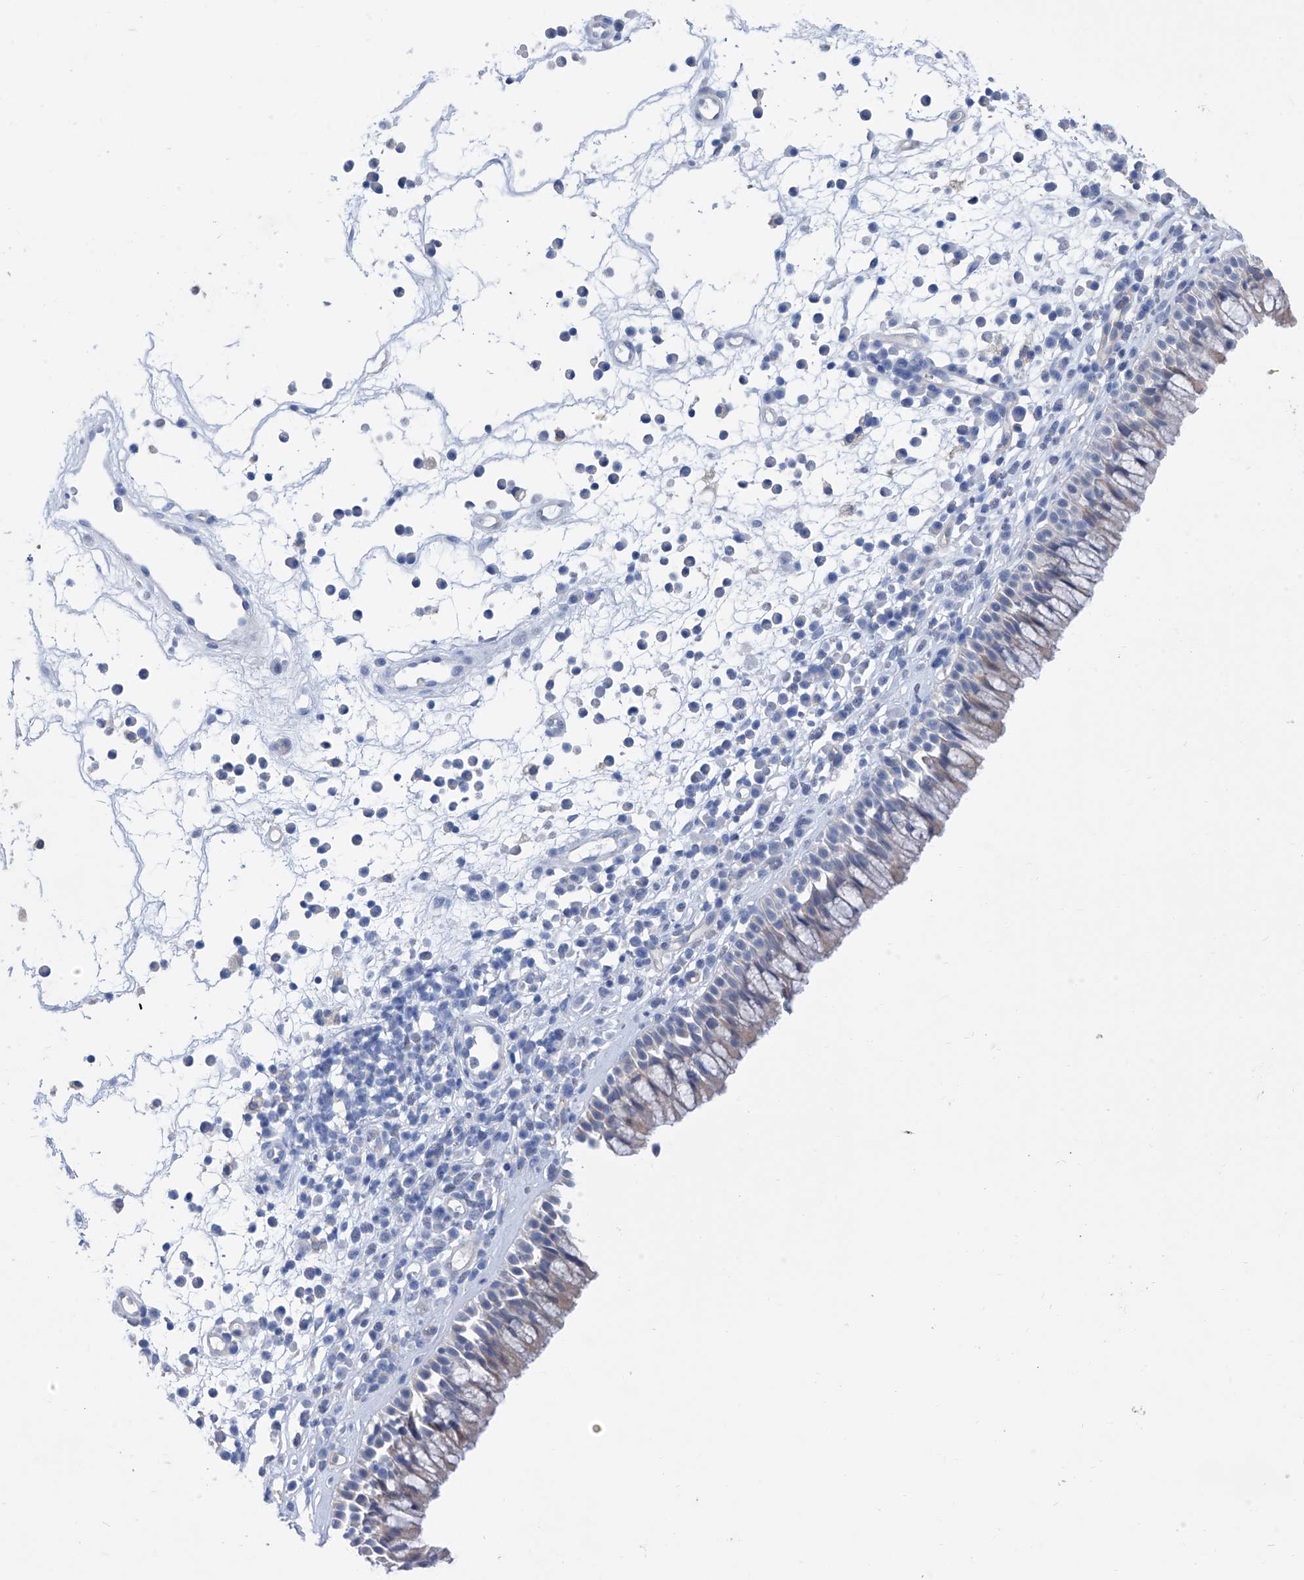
{"staining": {"intensity": "negative", "quantity": "none", "location": "none"}, "tissue": "nasopharynx", "cell_type": "Respiratory epithelial cells", "image_type": "normal", "snomed": [{"axis": "morphology", "description": "Normal tissue, NOS"}, {"axis": "morphology", "description": "Inflammation, NOS"}, {"axis": "morphology", "description": "Malignant melanoma, Metastatic site"}, {"axis": "topography", "description": "Nasopharynx"}], "caption": "Immunohistochemistry image of normal nasopharynx: human nasopharynx stained with DAB exhibits no significant protein positivity in respiratory epithelial cells. (Brightfield microscopy of DAB (3,3'-diaminobenzidine) IHC at high magnification).", "gene": "SMS", "patient": {"sex": "male", "age": 70}}